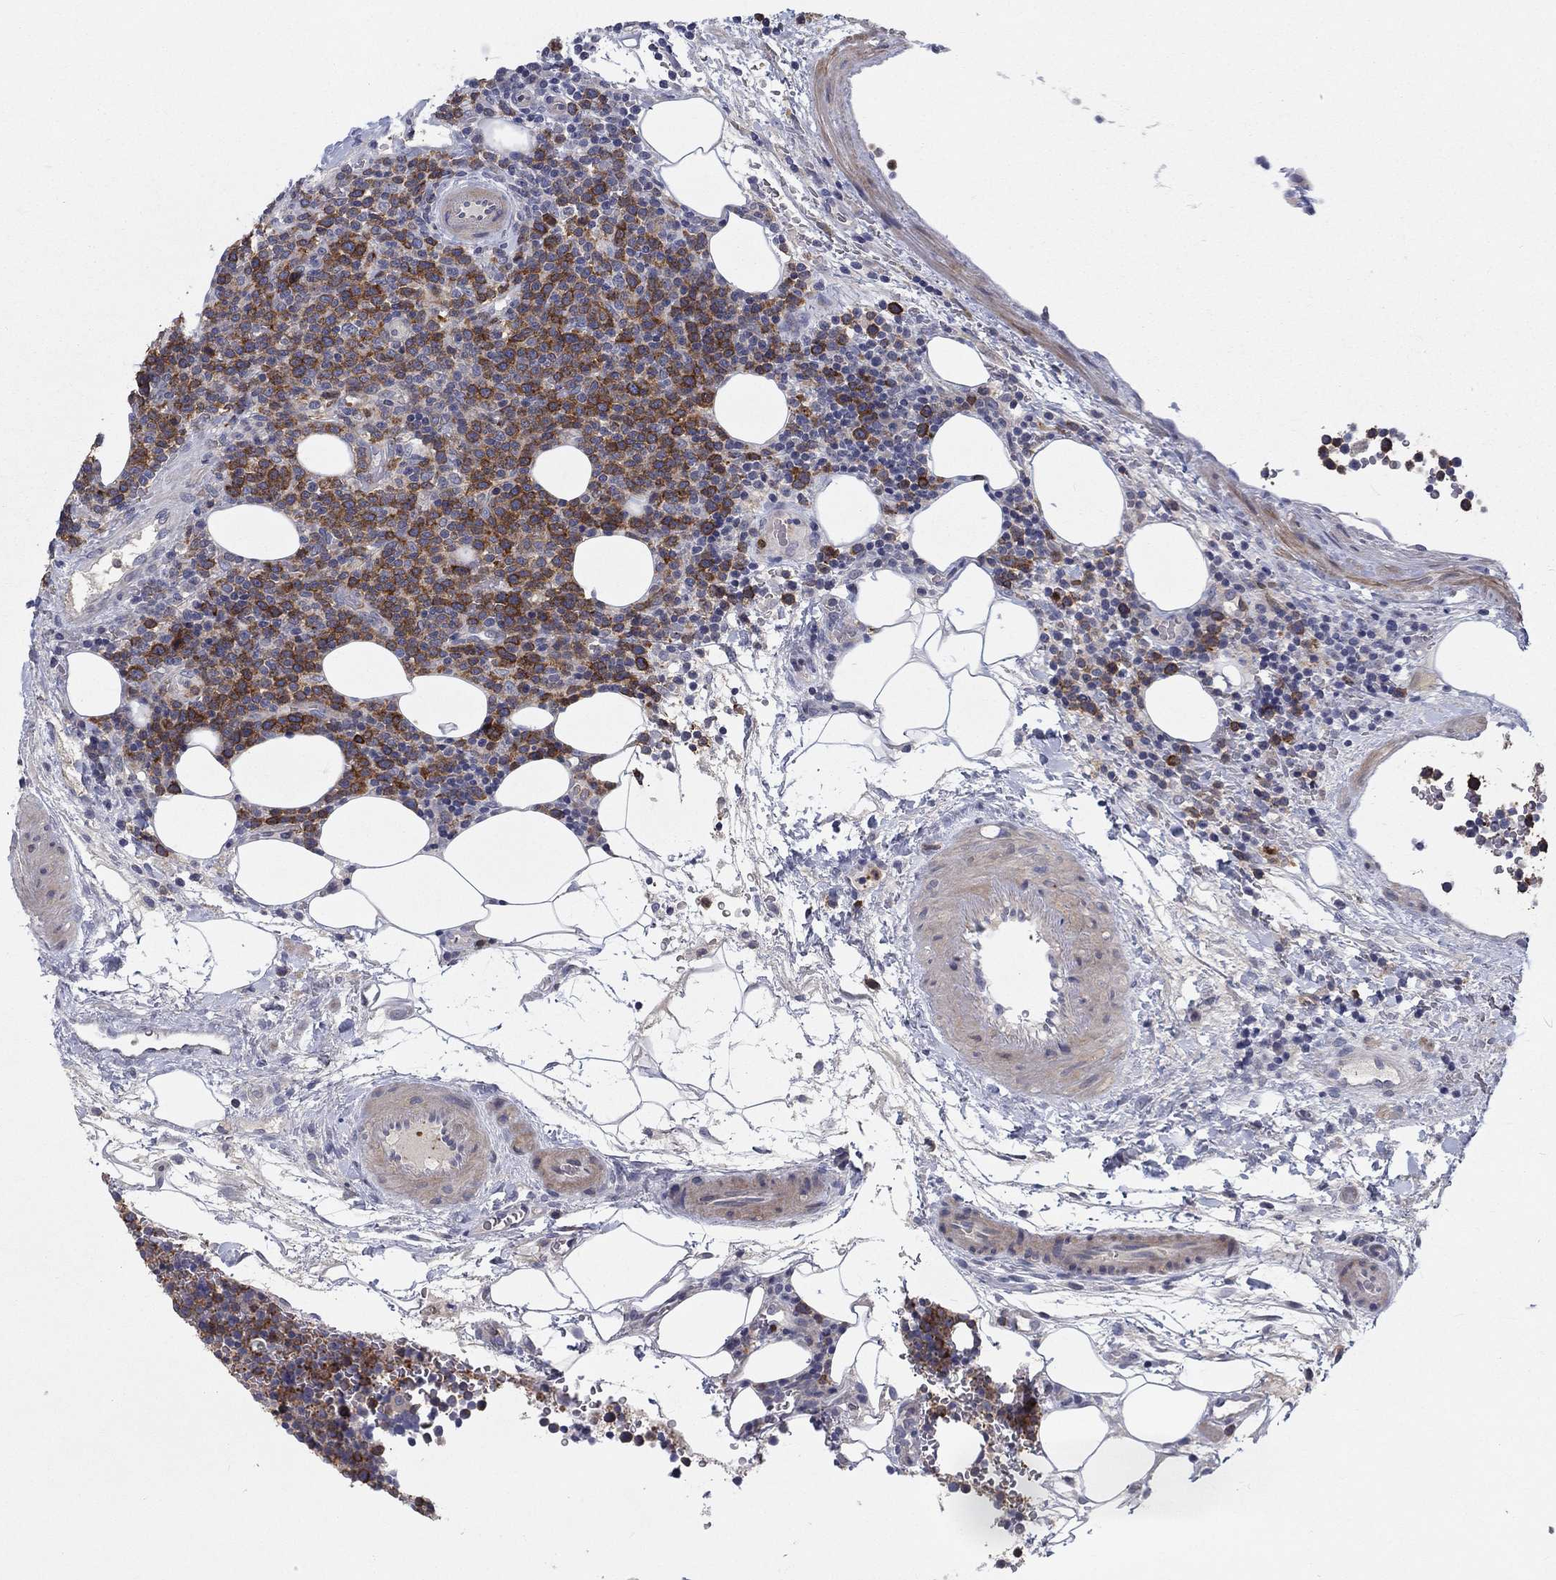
{"staining": {"intensity": "moderate", "quantity": "25%-75%", "location": "cytoplasmic/membranous"}, "tissue": "lymphoma", "cell_type": "Tumor cells", "image_type": "cancer", "snomed": [{"axis": "morphology", "description": "Malignant lymphoma, non-Hodgkin's type, High grade"}, {"axis": "topography", "description": "Lymph node"}], "caption": "This is an image of immunohistochemistry staining of high-grade malignant lymphoma, non-Hodgkin's type, which shows moderate positivity in the cytoplasmic/membranous of tumor cells.", "gene": "KIF15", "patient": {"sex": "male", "age": 61}}